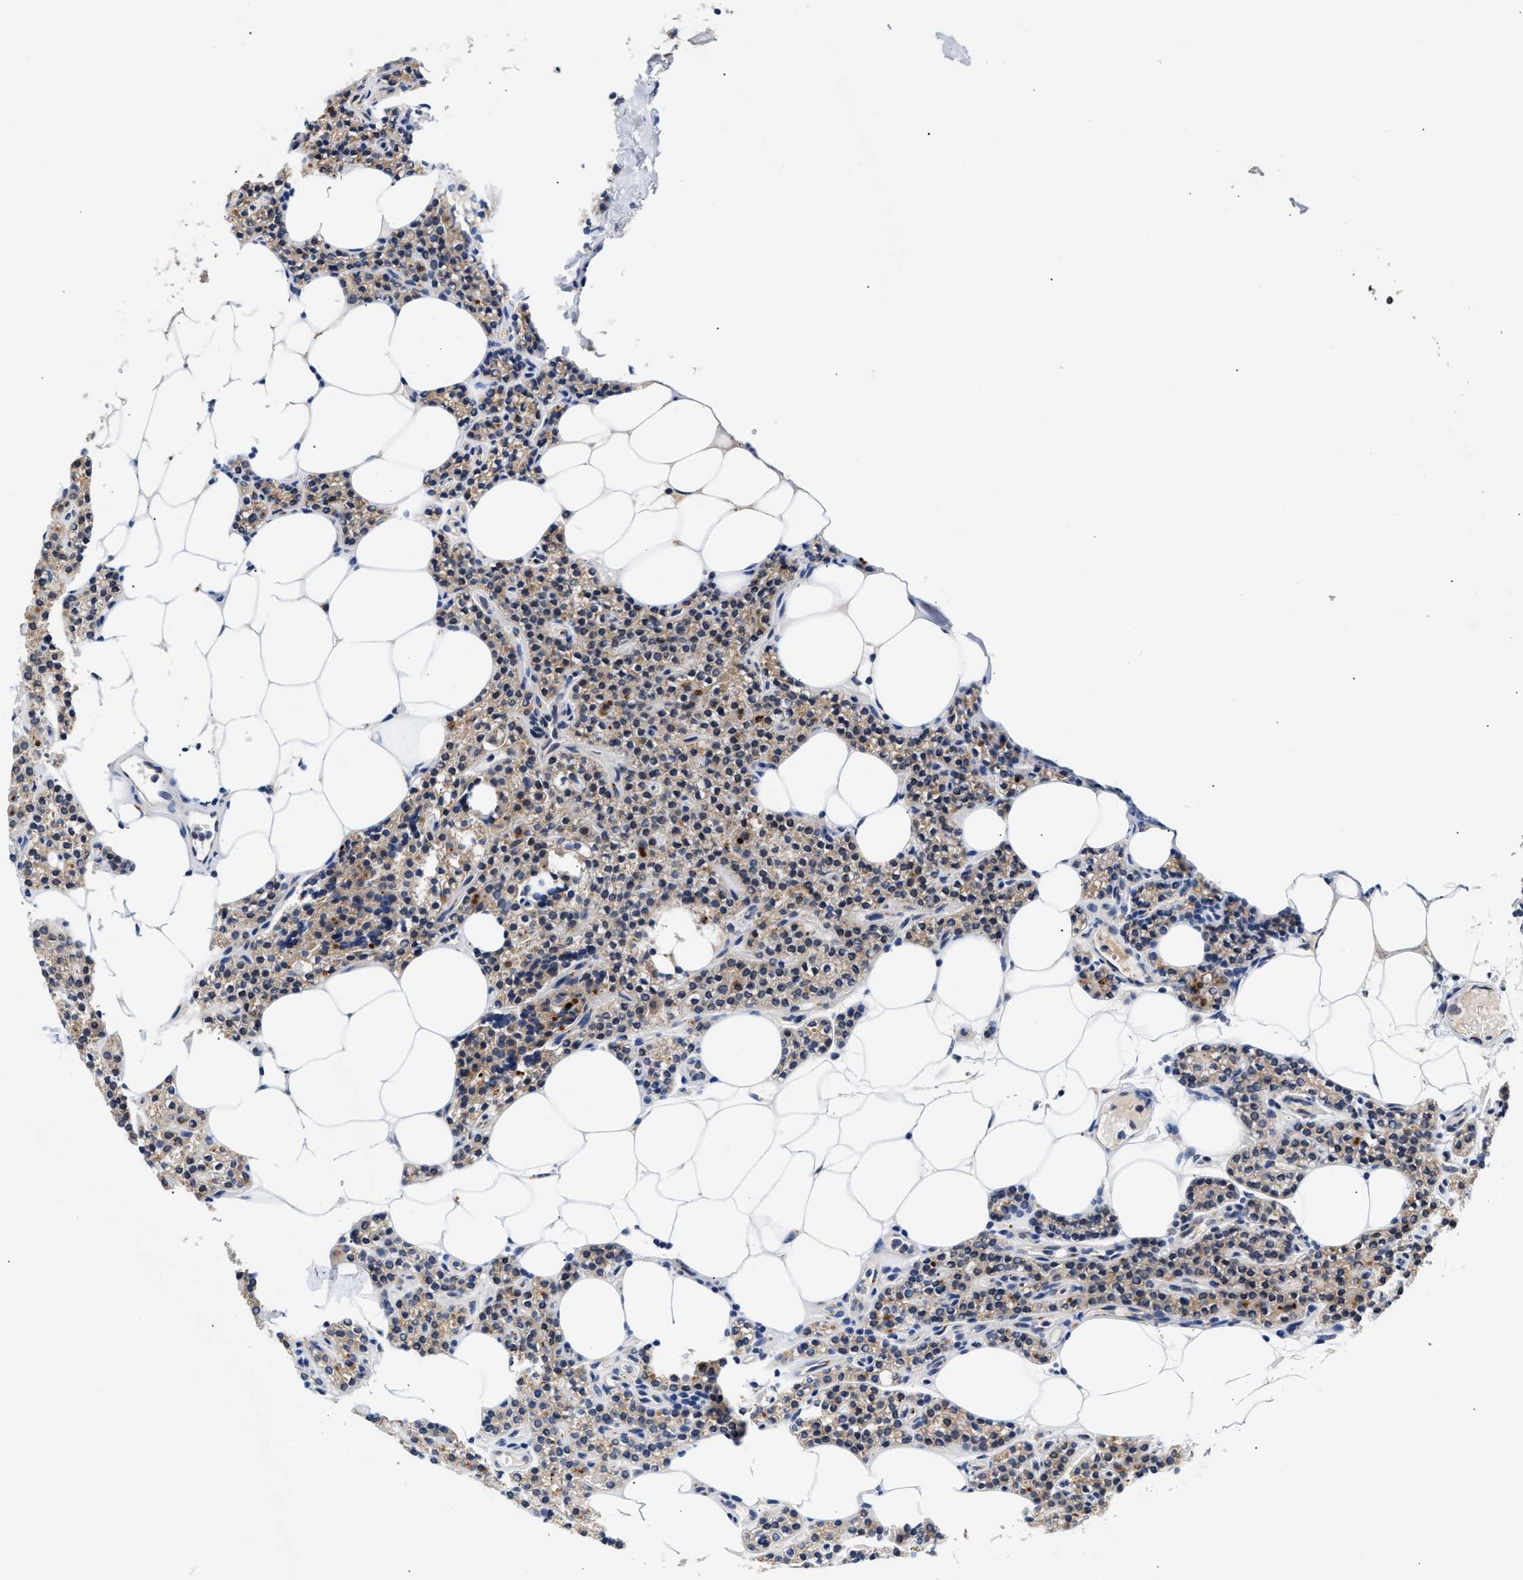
{"staining": {"intensity": "moderate", "quantity": "<25%", "location": "cytoplasmic/membranous"}, "tissue": "parathyroid gland", "cell_type": "Glandular cells", "image_type": "normal", "snomed": [{"axis": "morphology", "description": "Normal tissue, NOS"}, {"axis": "morphology", "description": "Adenoma, NOS"}, {"axis": "topography", "description": "Parathyroid gland"}], "caption": "Protein staining displays moderate cytoplasmic/membranous staining in approximately <25% of glandular cells in normal parathyroid gland. Nuclei are stained in blue.", "gene": "CCDC146", "patient": {"sex": "female", "age": 70}}